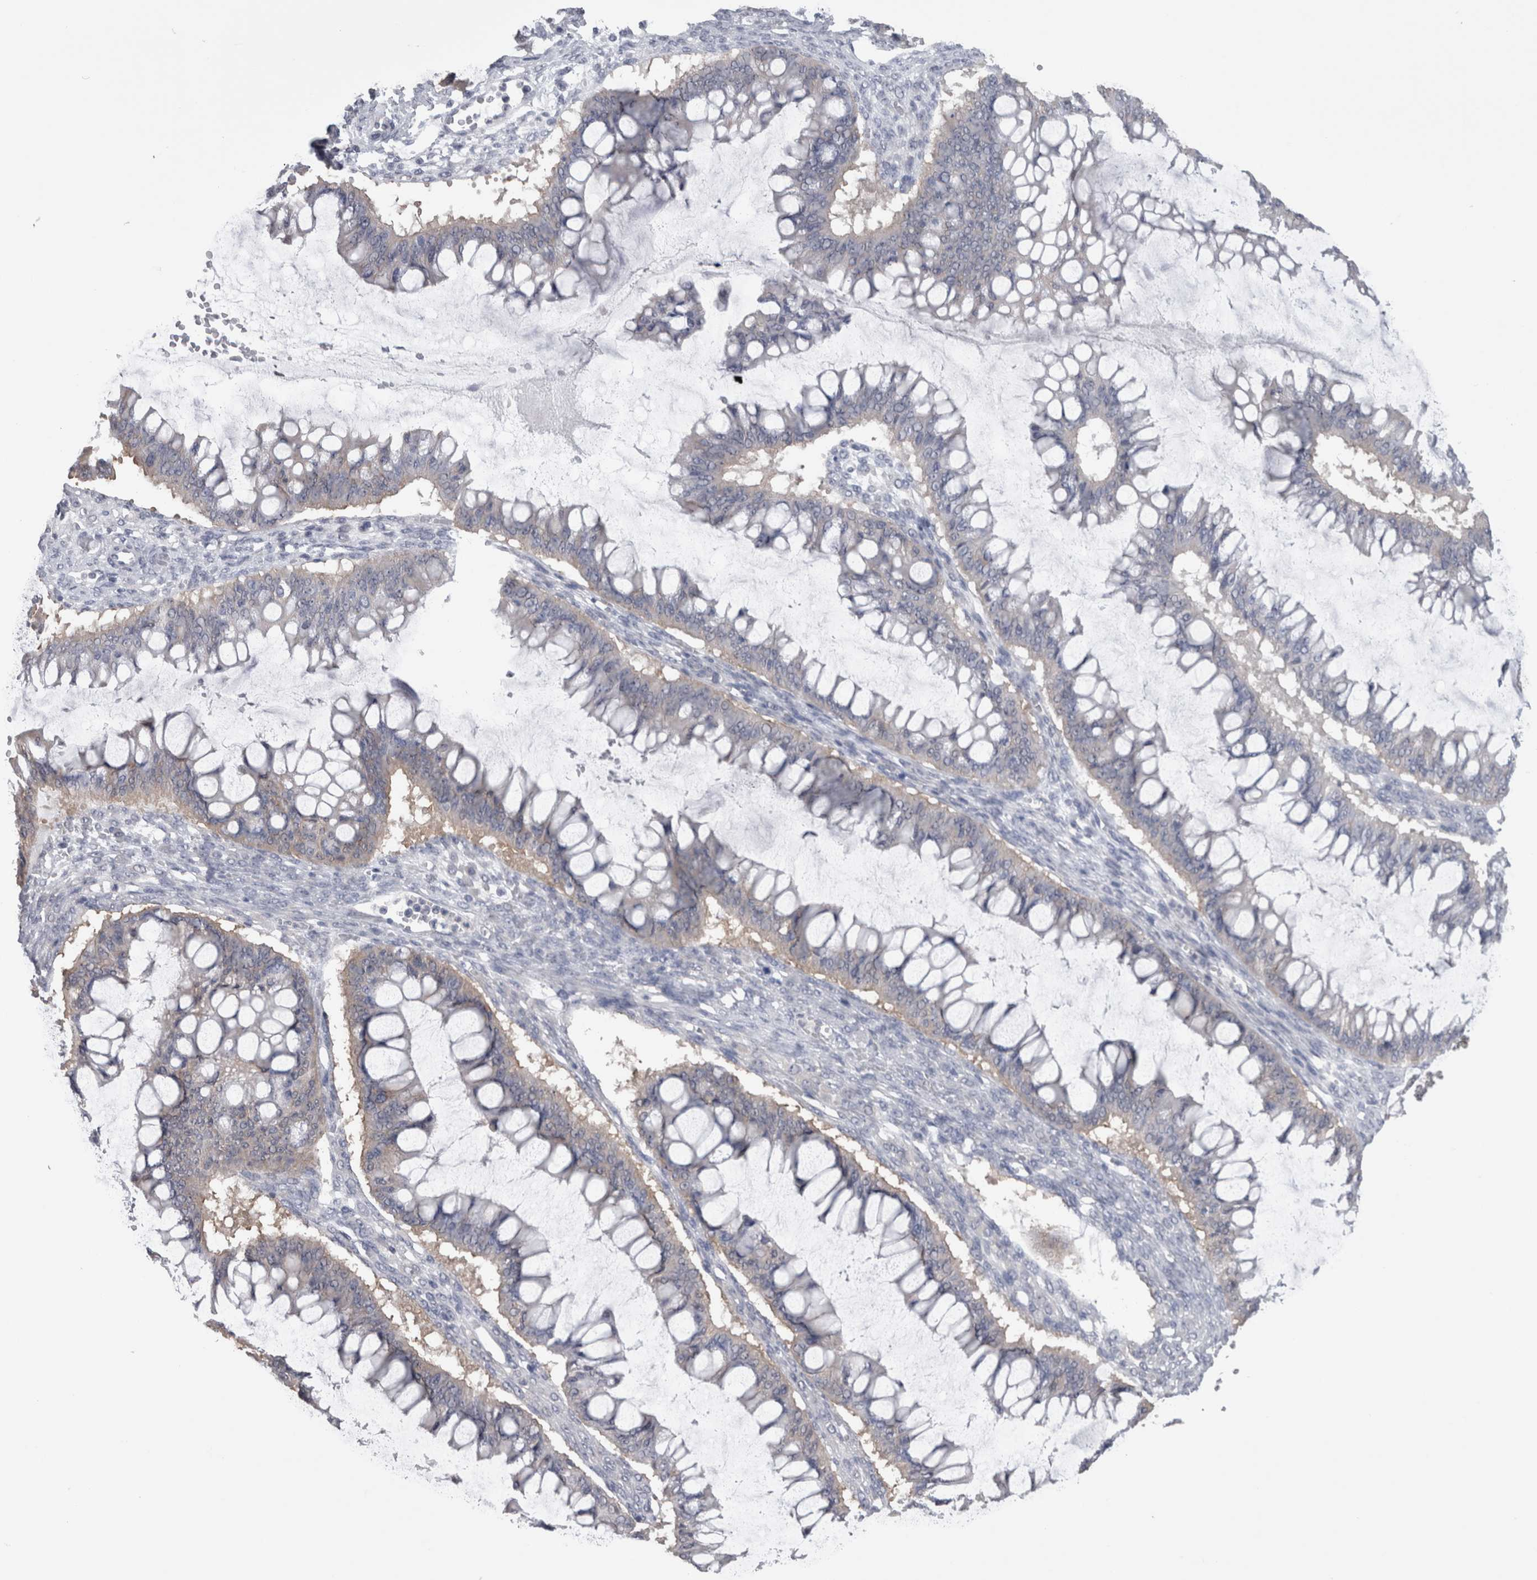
{"staining": {"intensity": "weak", "quantity": "<25%", "location": "cytoplasmic/membranous"}, "tissue": "ovarian cancer", "cell_type": "Tumor cells", "image_type": "cancer", "snomed": [{"axis": "morphology", "description": "Cystadenocarcinoma, mucinous, NOS"}, {"axis": "topography", "description": "Ovary"}], "caption": "Tumor cells show no significant protein staining in ovarian cancer. (DAB immunohistochemistry (IHC), high magnification).", "gene": "DDX6", "patient": {"sex": "female", "age": 73}}